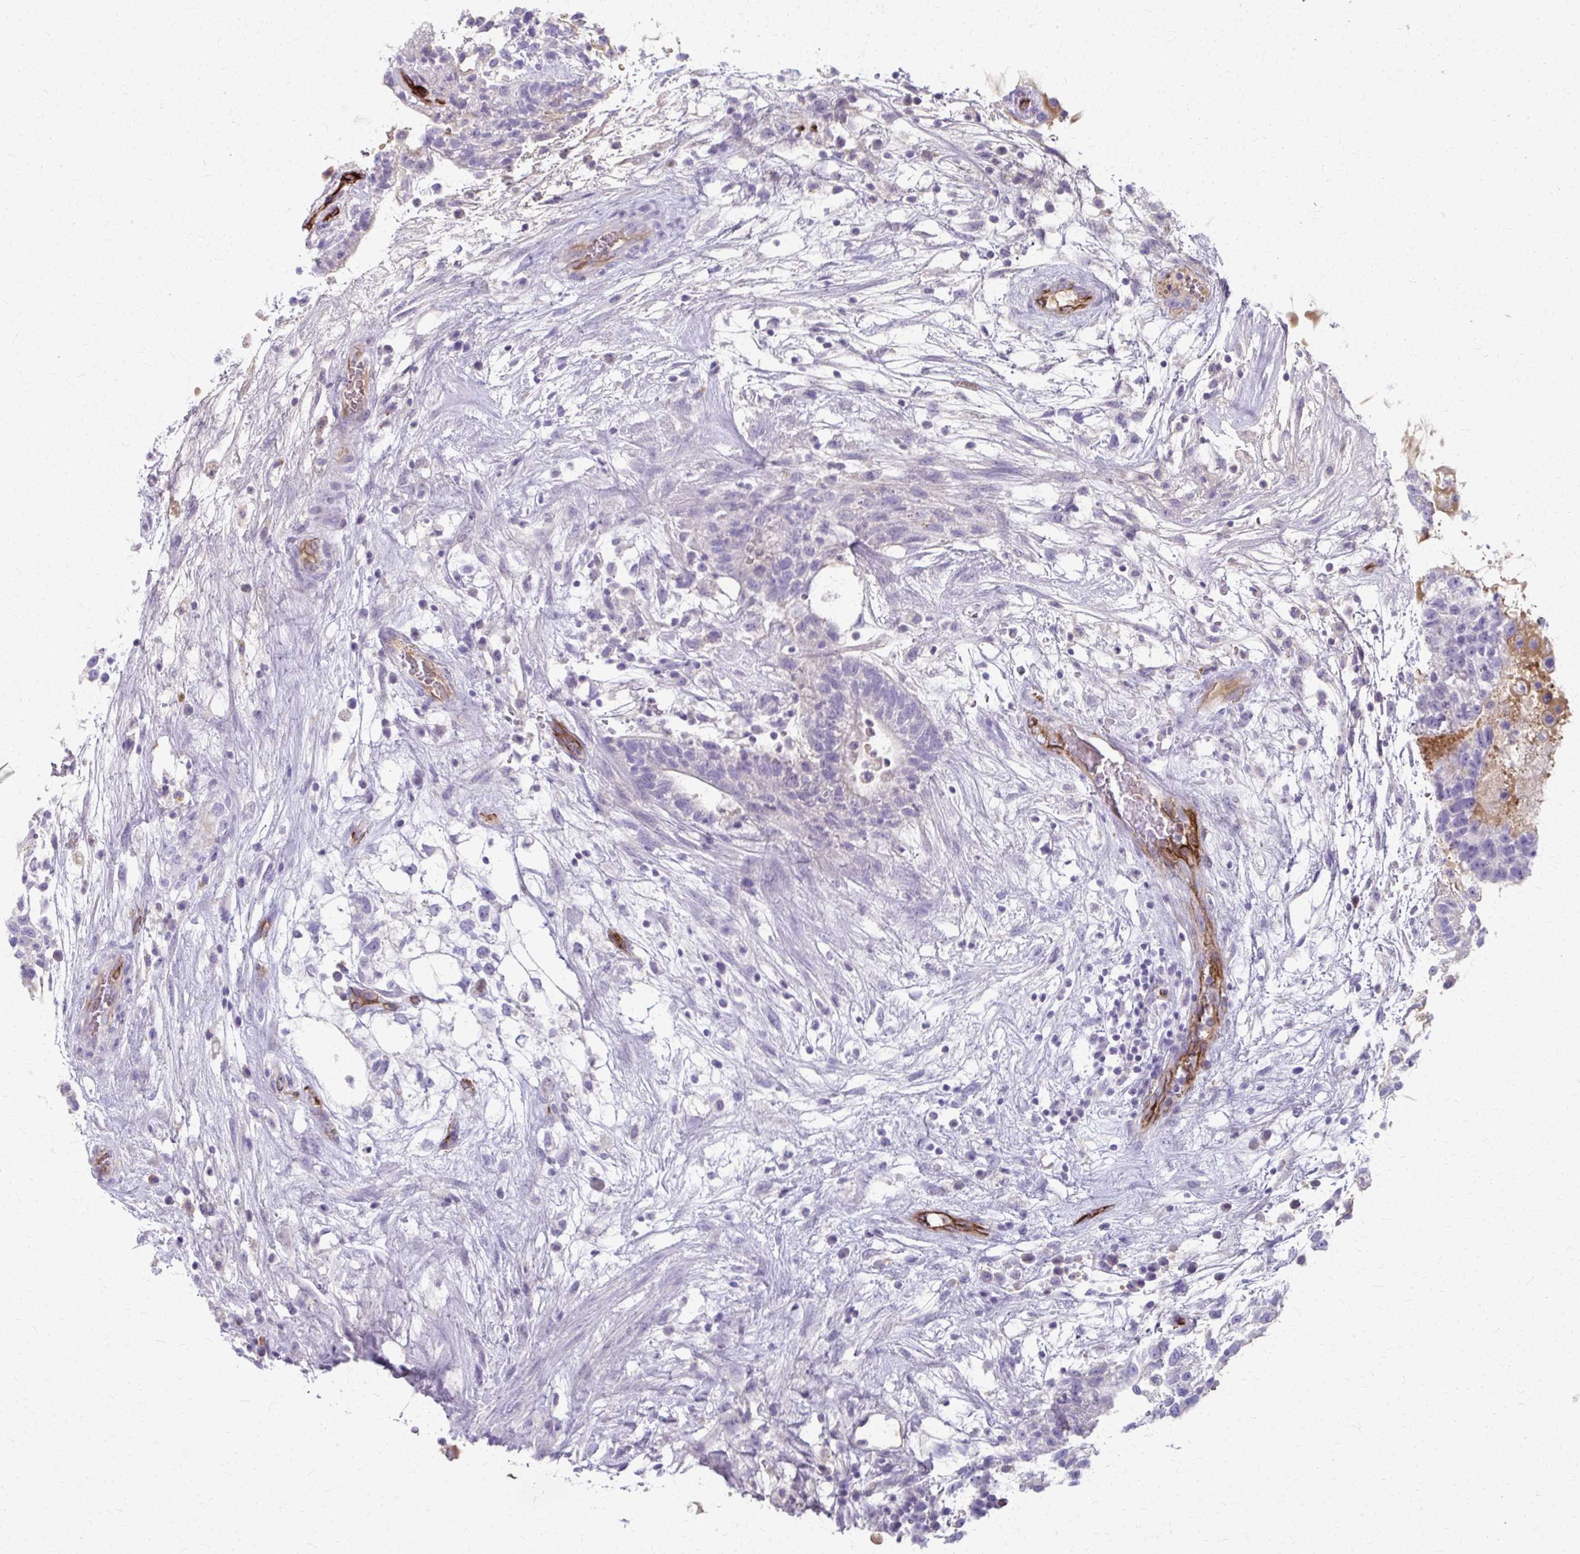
{"staining": {"intensity": "negative", "quantity": "none", "location": "none"}, "tissue": "testis cancer", "cell_type": "Tumor cells", "image_type": "cancer", "snomed": [{"axis": "morphology", "description": "Normal tissue, NOS"}, {"axis": "morphology", "description": "Carcinoma, Embryonal, NOS"}, {"axis": "topography", "description": "Testis"}], "caption": "High magnification brightfield microscopy of testis cancer (embryonal carcinoma) stained with DAB (3,3'-diaminobenzidine) (brown) and counterstained with hematoxylin (blue): tumor cells show no significant staining.", "gene": "ADIPOQ", "patient": {"sex": "male", "age": 32}}